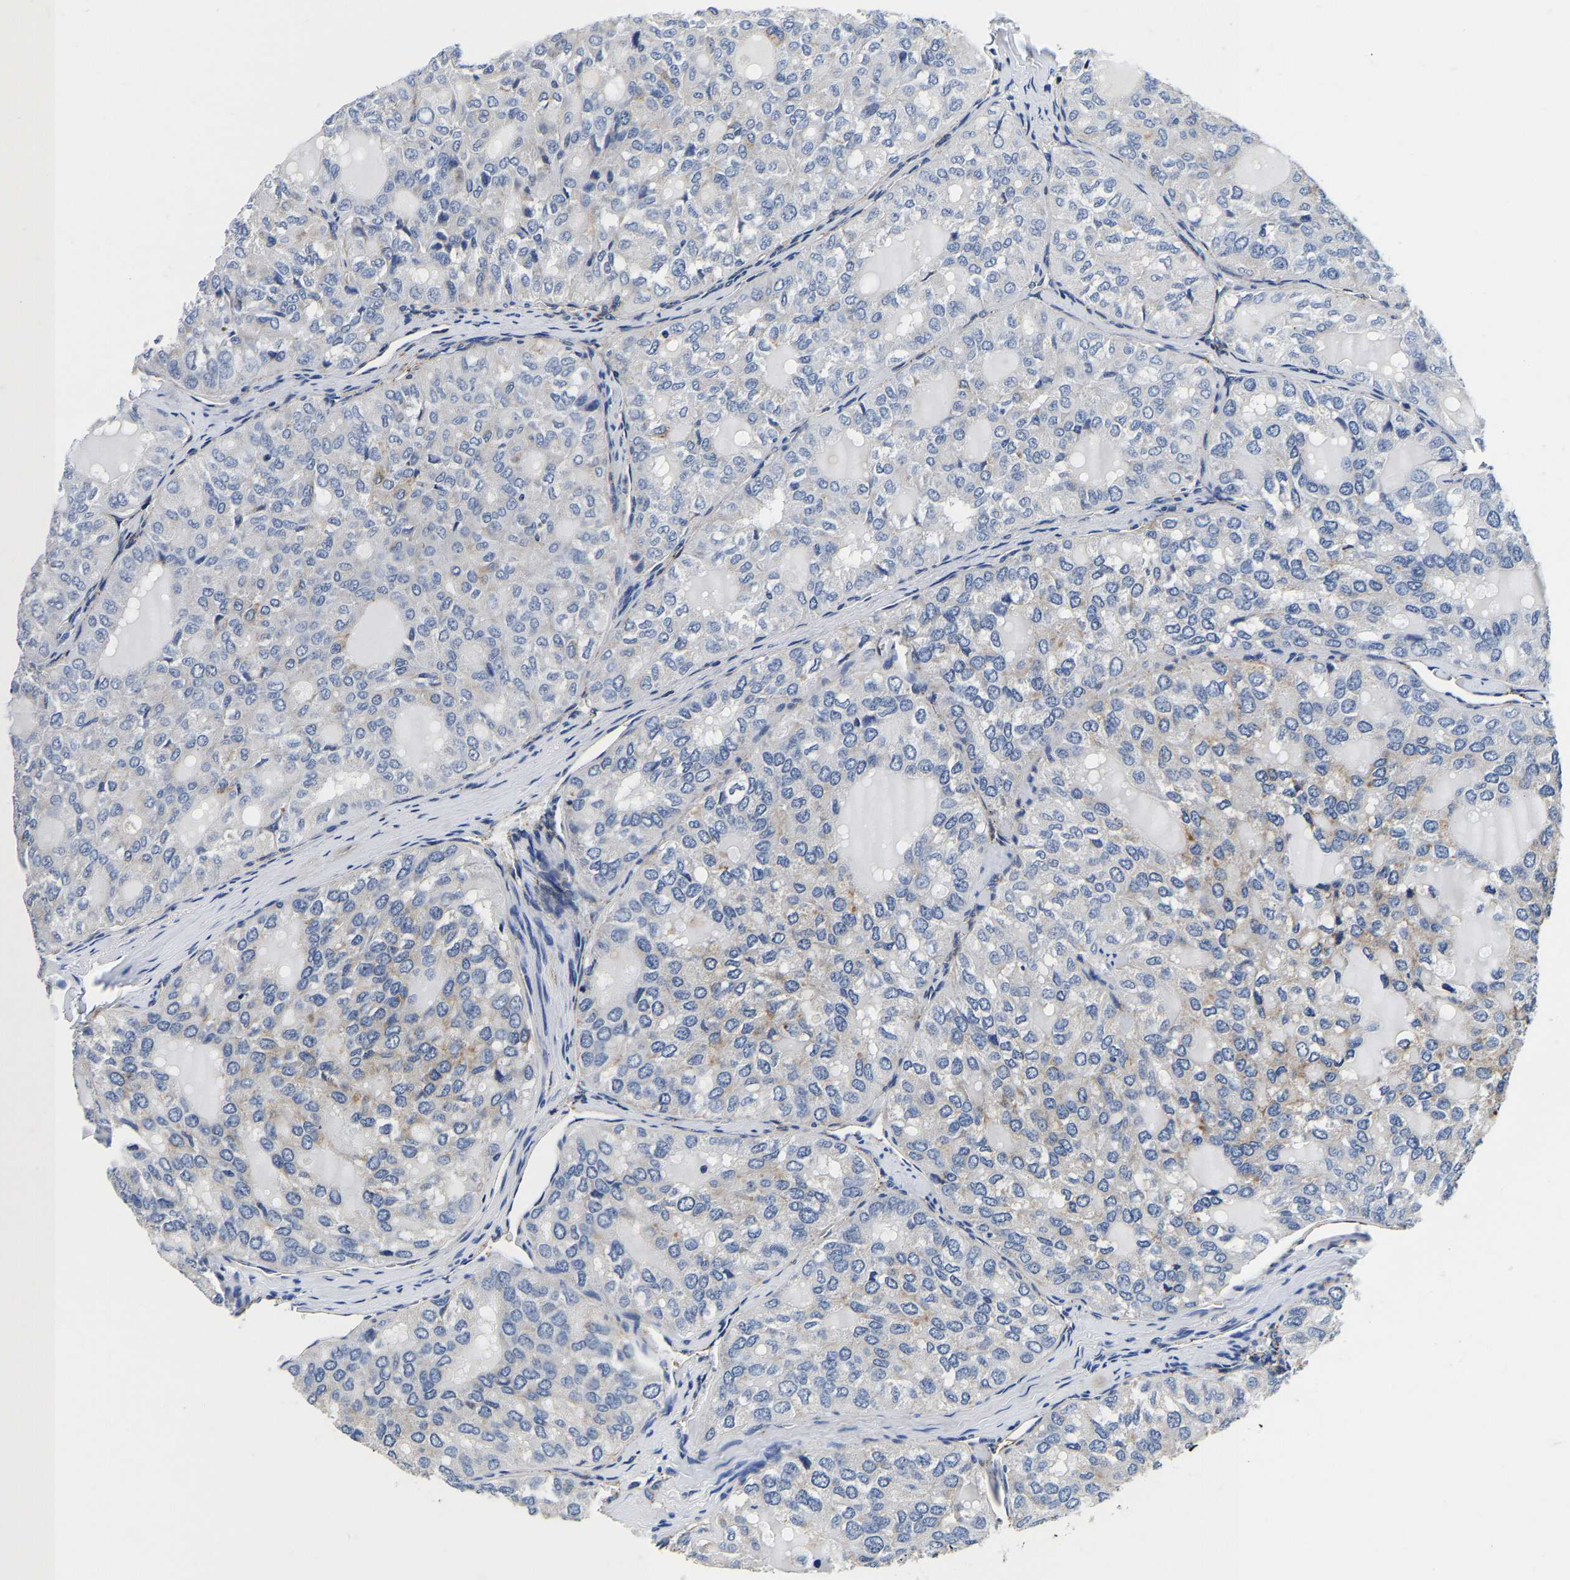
{"staining": {"intensity": "negative", "quantity": "none", "location": "none"}, "tissue": "thyroid cancer", "cell_type": "Tumor cells", "image_type": "cancer", "snomed": [{"axis": "morphology", "description": "Follicular adenoma carcinoma, NOS"}, {"axis": "topography", "description": "Thyroid gland"}], "caption": "Histopathology image shows no significant protein staining in tumor cells of thyroid follicular adenoma carcinoma. (Stains: DAB (3,3'-diaminobenzidine) immunohistochemistry (IHC) with hematoxylin counter stain, Microscopy: brightfield microscopy at high magnification).", "gene": "GRN", "patient": {"sex": "male", "age": 75}}